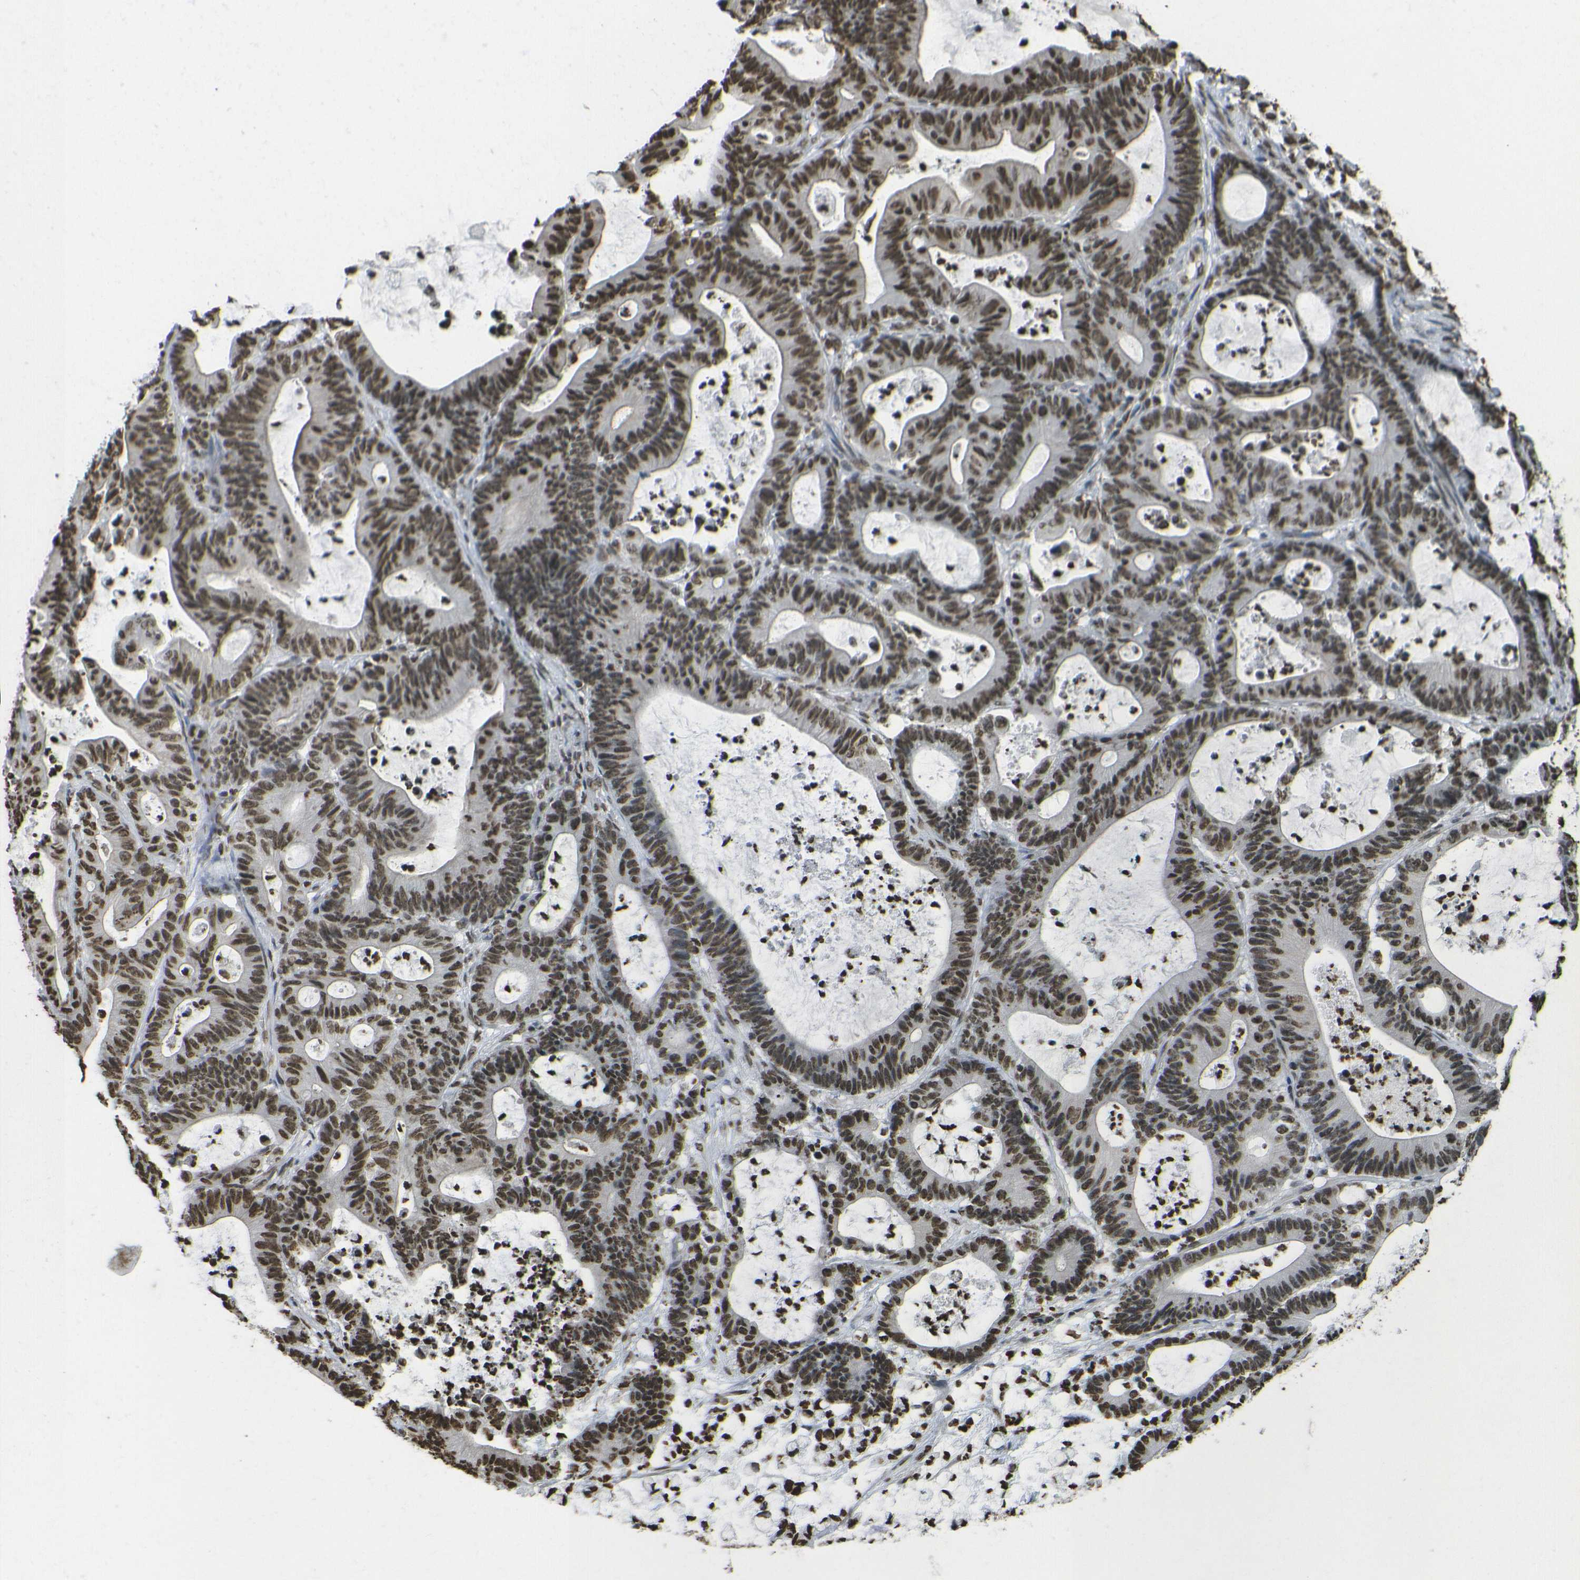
{"staining": {"intensity": "strong", "quantity": ">75%", "location": "nuclear"}, "tissue": "colorectal cancer", "cell_type": "Tumor cells", "image_type": "cancer", "snomed": [{"axis": "morphology", "description": "Adenocarcinoma, NOS"}, {"axis": "topography", "description": "Colon"}], "caption": "About >75% of tumor cells in human colorectal cancer display strong nuclear protein staining as visualized by brown immunohistochemical staining.", "gene": "H4C16", "patient": {"sex": "female", "age": 84}}